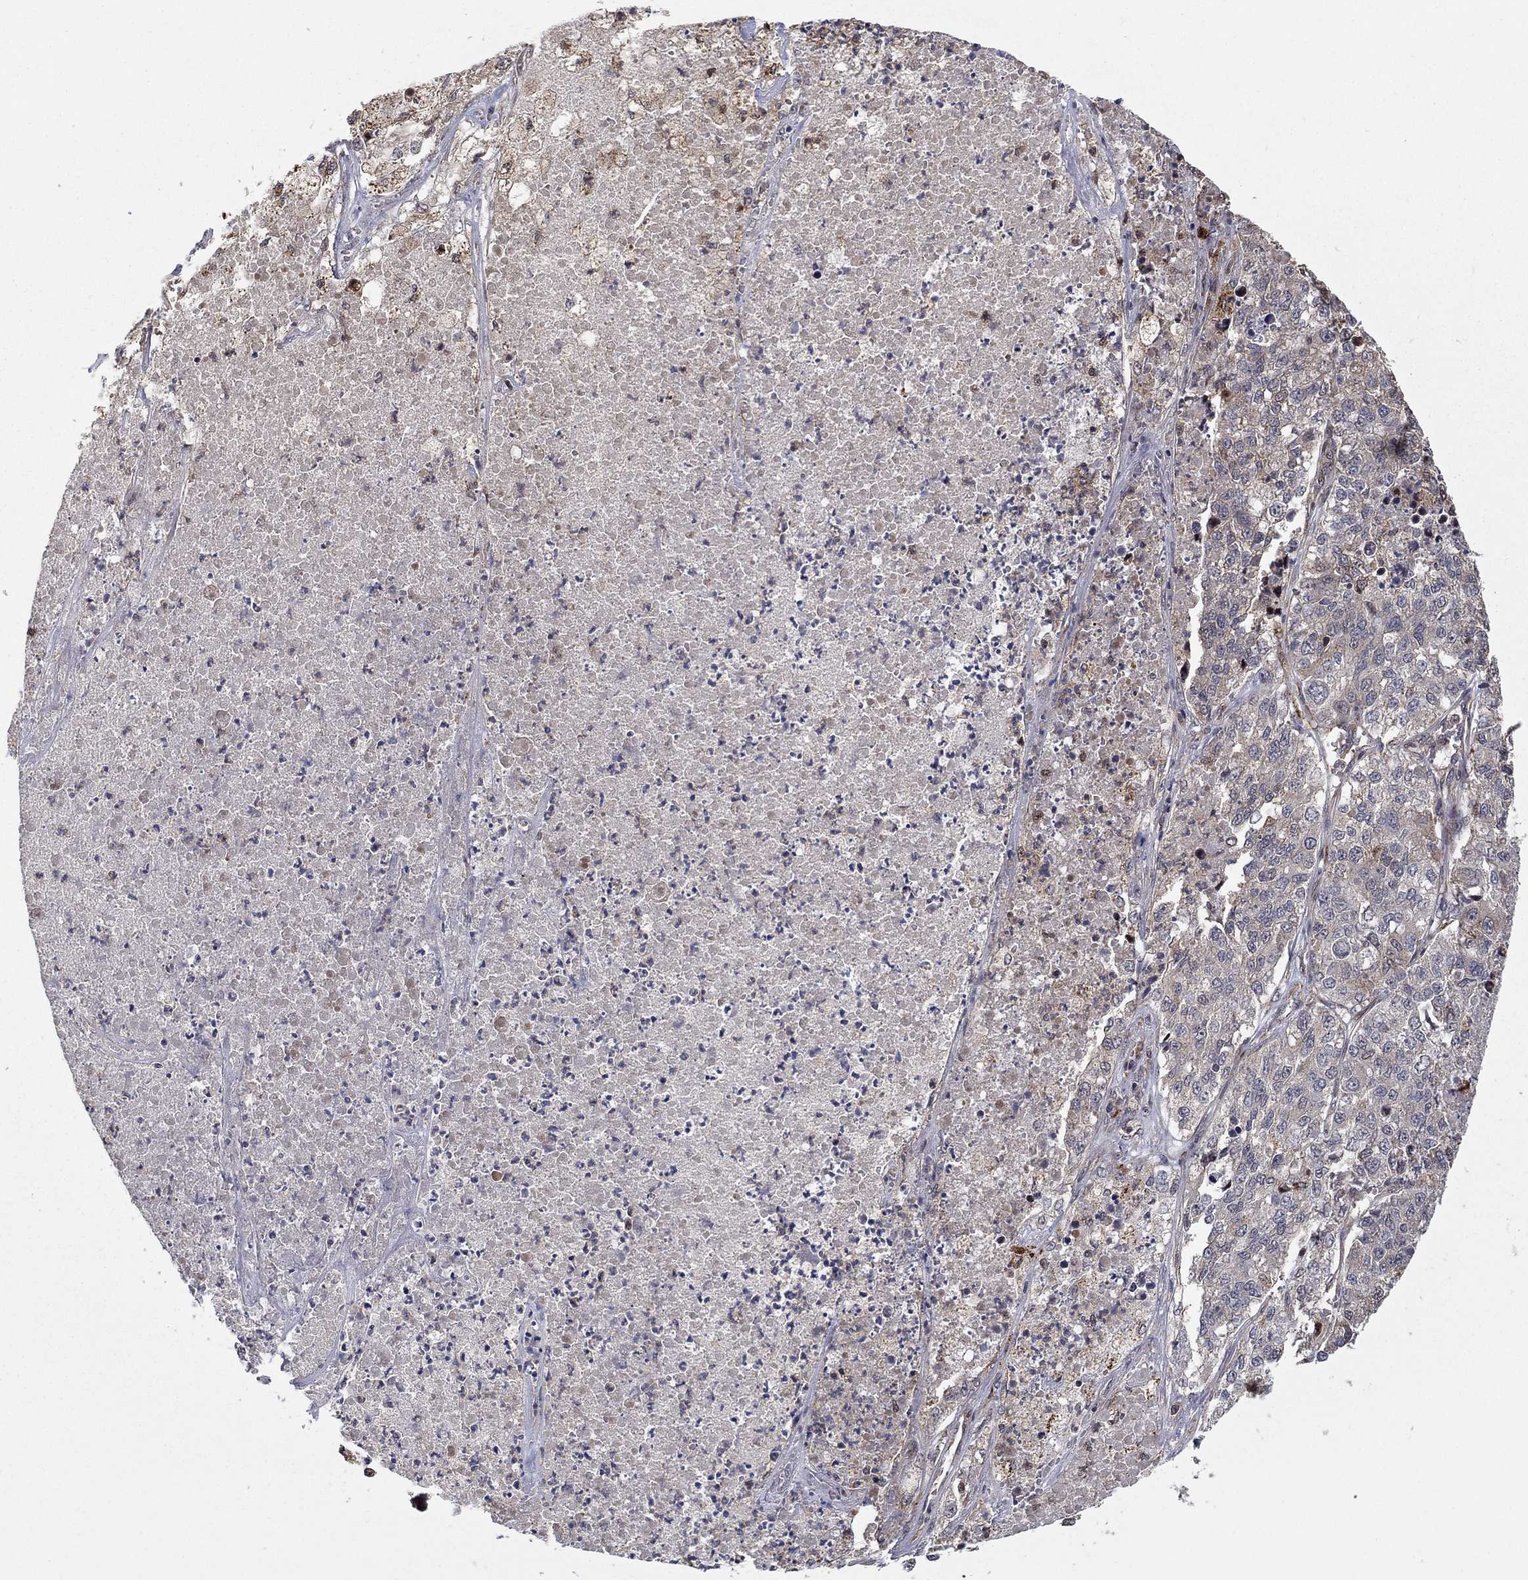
{"staining": {"intensity": "weak", "quantity": "25%-75%", "location": "cytoplasmic/membranous"}, "tissue": "lung cancer", "cell_type": "Tumor cells", "image_type": "cancer", "snomed": [{"axis": "morphology", "description": "Adenocarcinoma, NOS"}, {"axis": "topography", "description": "Lung"}], "caption": "A brown stain labels weak cytoplasmic/membranous staining of a protein in lung cancer tumor cells.", "gene": "LPCAT4", "patient": {"sex": "male", "age": 49}}